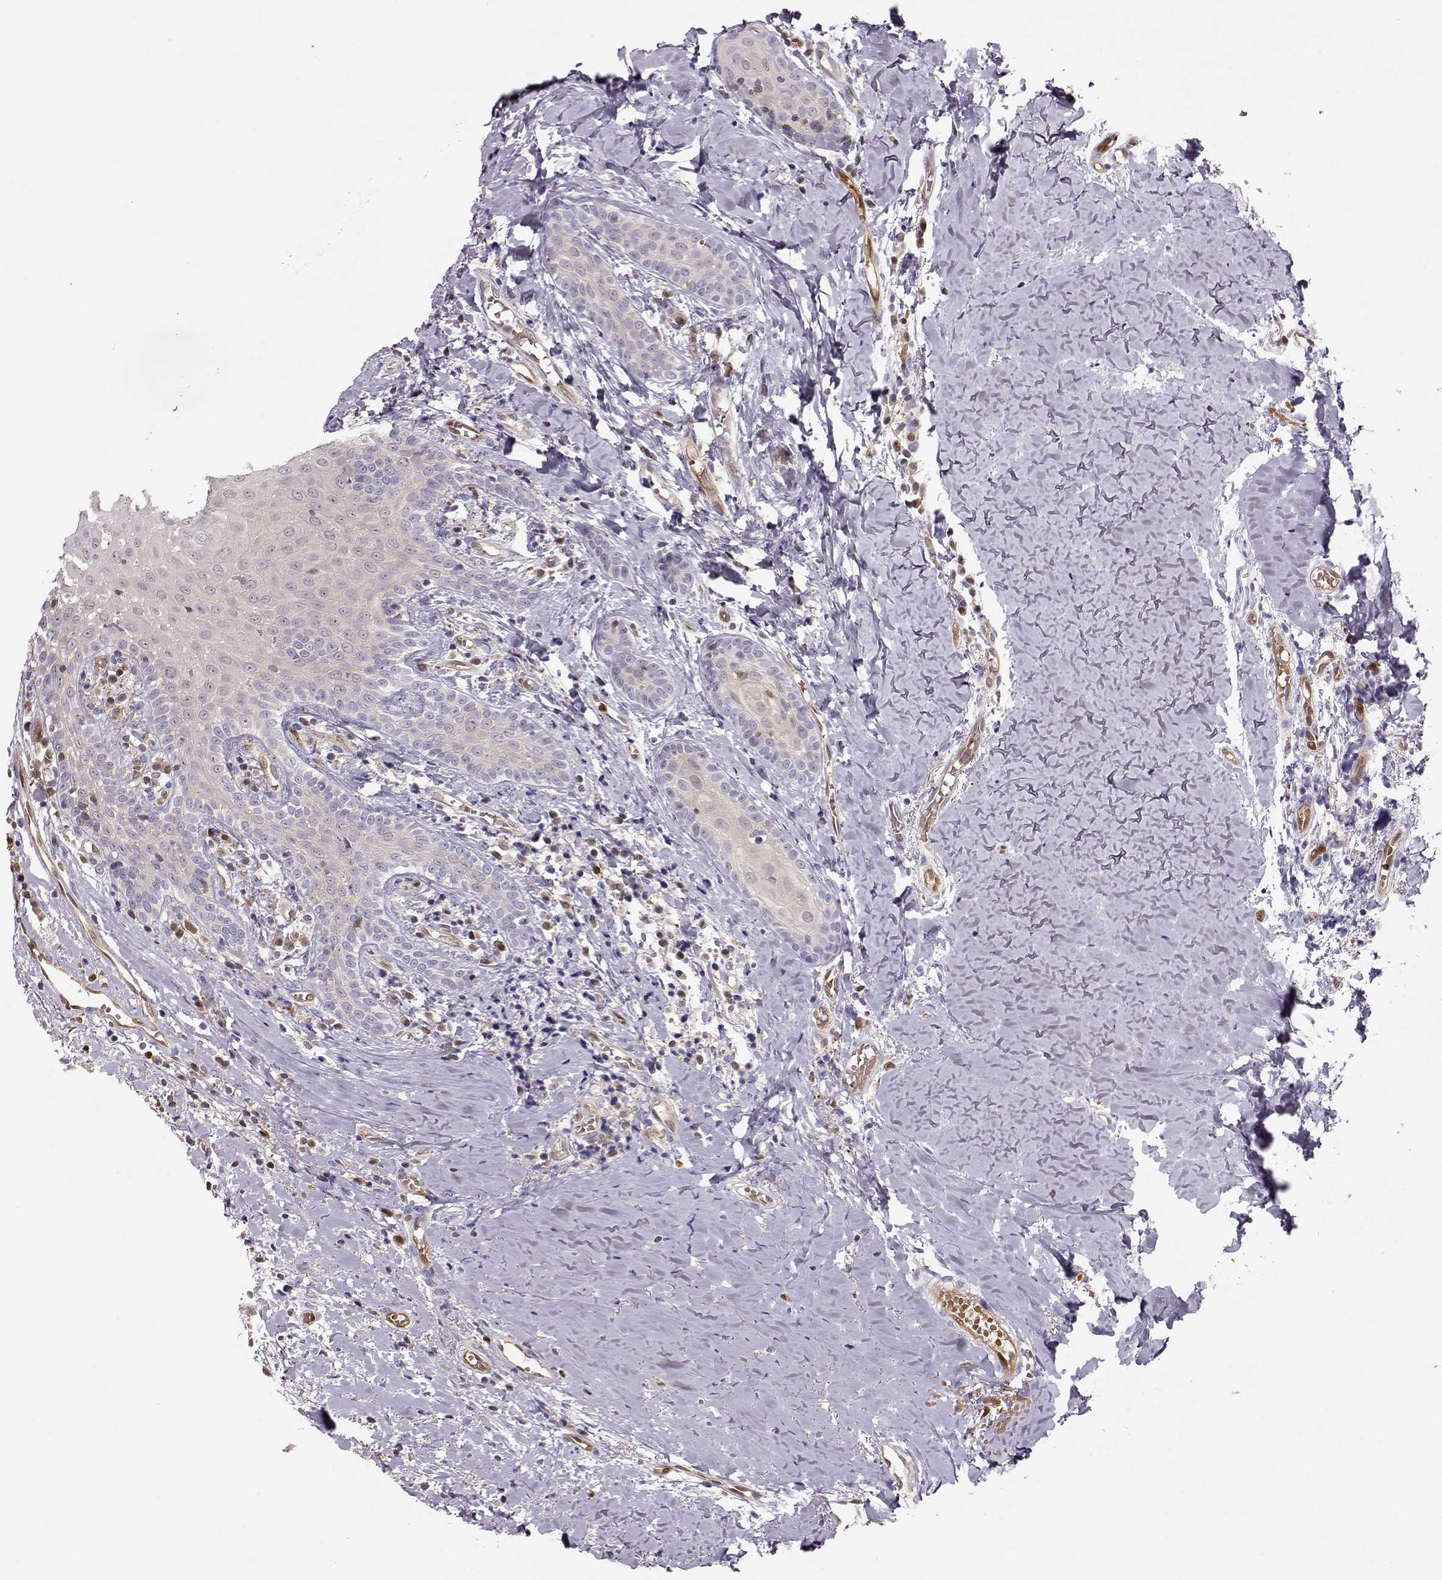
{"staining": {"intensity": "negative", "quantity": "none", "location": "none"}, "tissue": "head and neck cancer", "cell_type": "Tumor cells", "image_type": "cancer", "snomed": [{"axis": "morphology", "description": "Normal tissue, NOS"}, {"axis": "morphology", "description": "Squamous cell carcinoma, NOS"}, {"axis": "topography", "description": "Oral tissue"}, {"axis": "topography", "description": "Salivary gland"}, {"axis": "topography", "description": "Head-Neck"}], "caption": "There is no significant expression in tumor cells of head and neck cancer (squamous cell carcinoma). (DAB (3,3'-diaminobenzidine) immunohistochemistry (IHC) with hematoxylin counter stain).", "gene": "PNP", "patient": {"sex": "female", "age": 62}}